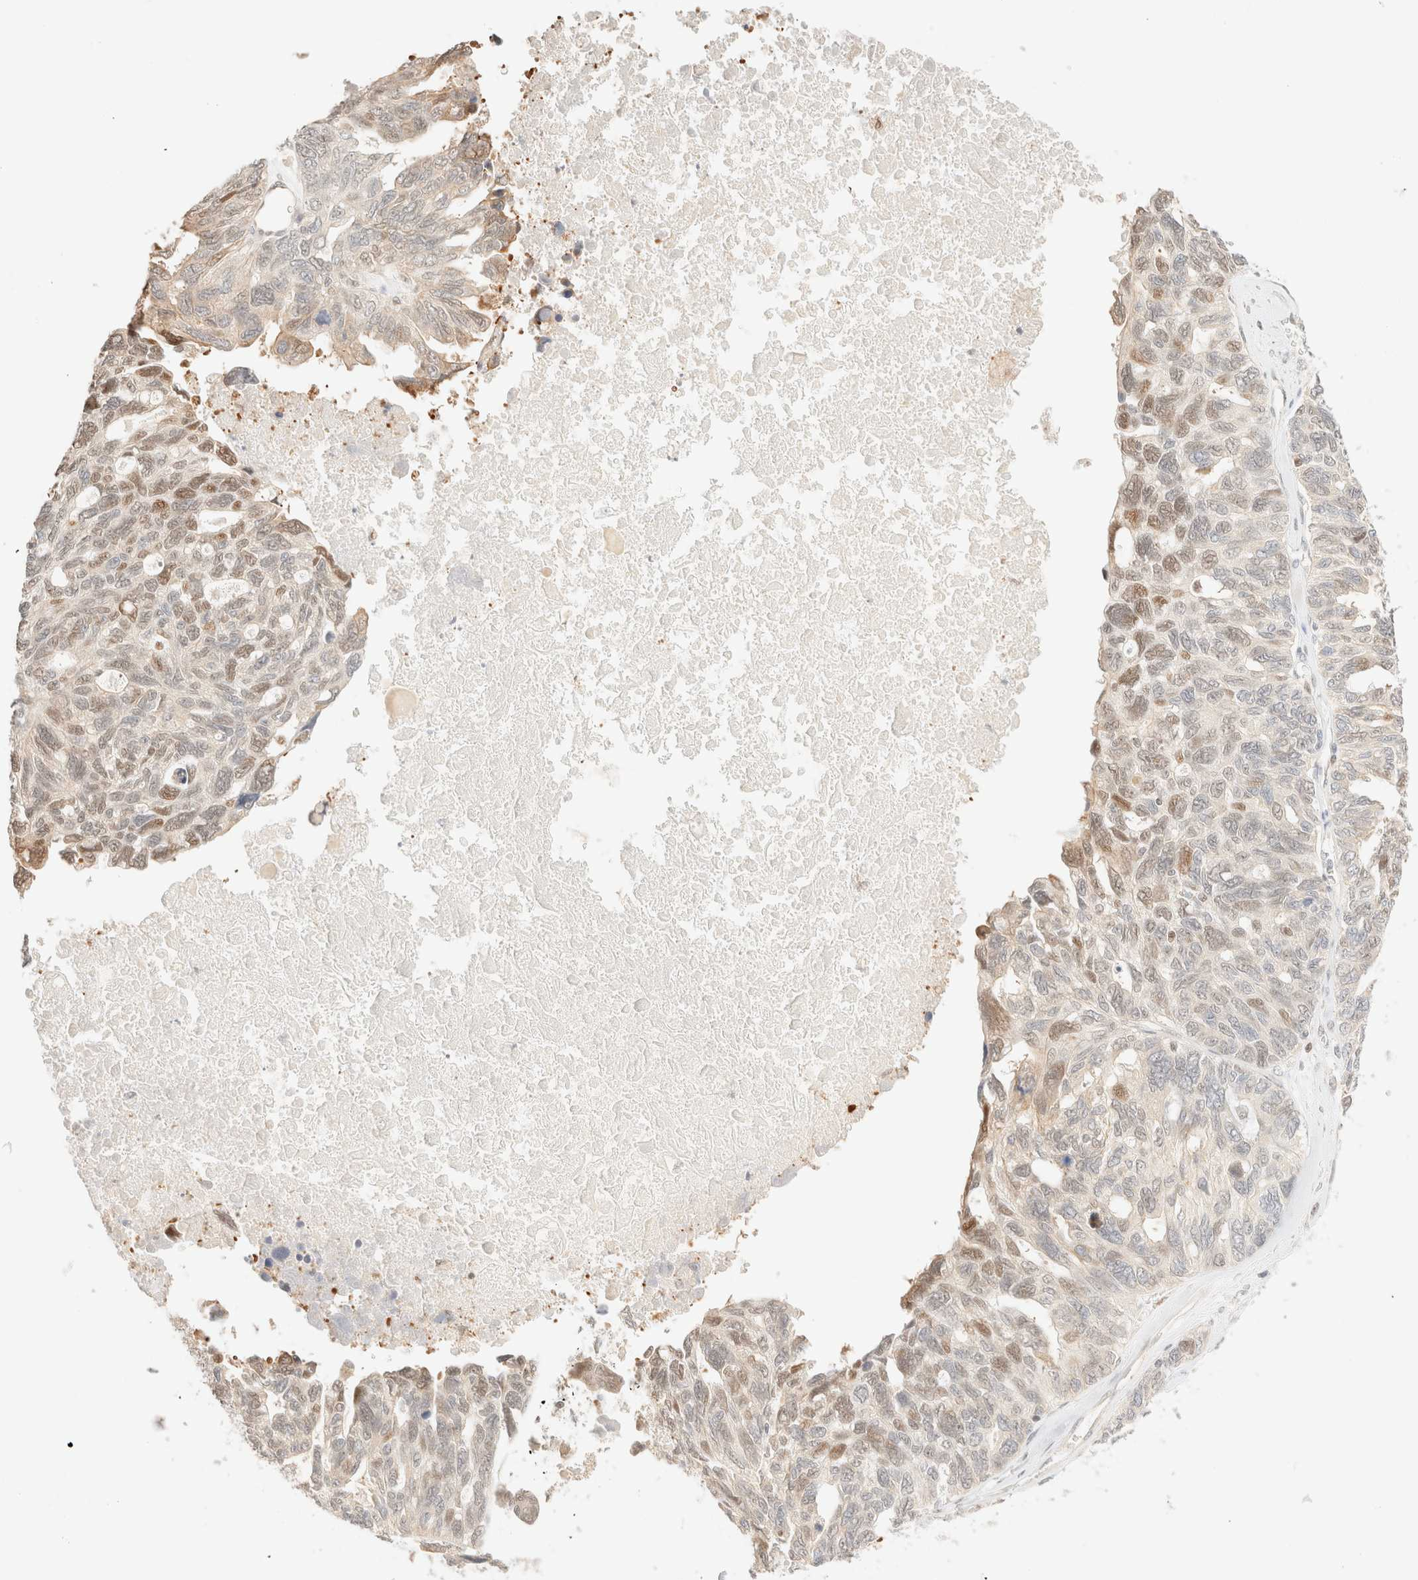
{"staining": {"intensity": "weak", "quantity": "<25%", "location": "nuclear"}, "tissue": "ovarian cancer", "cell_type": "Tumor cells", "image_type": "cancer", "snomed": [{"axis": "morphology", "description": "Cystadenocarcinoma, serous, NOS"}, {"axis": "topography", "description": "Ovary"}], "caption": "Tumor cells are negative for protein expression in human ovarian cancer (serous cystadenocarcinoma).", "gene": "TSR1", "patient": {"sex": "female", "age": 79}}